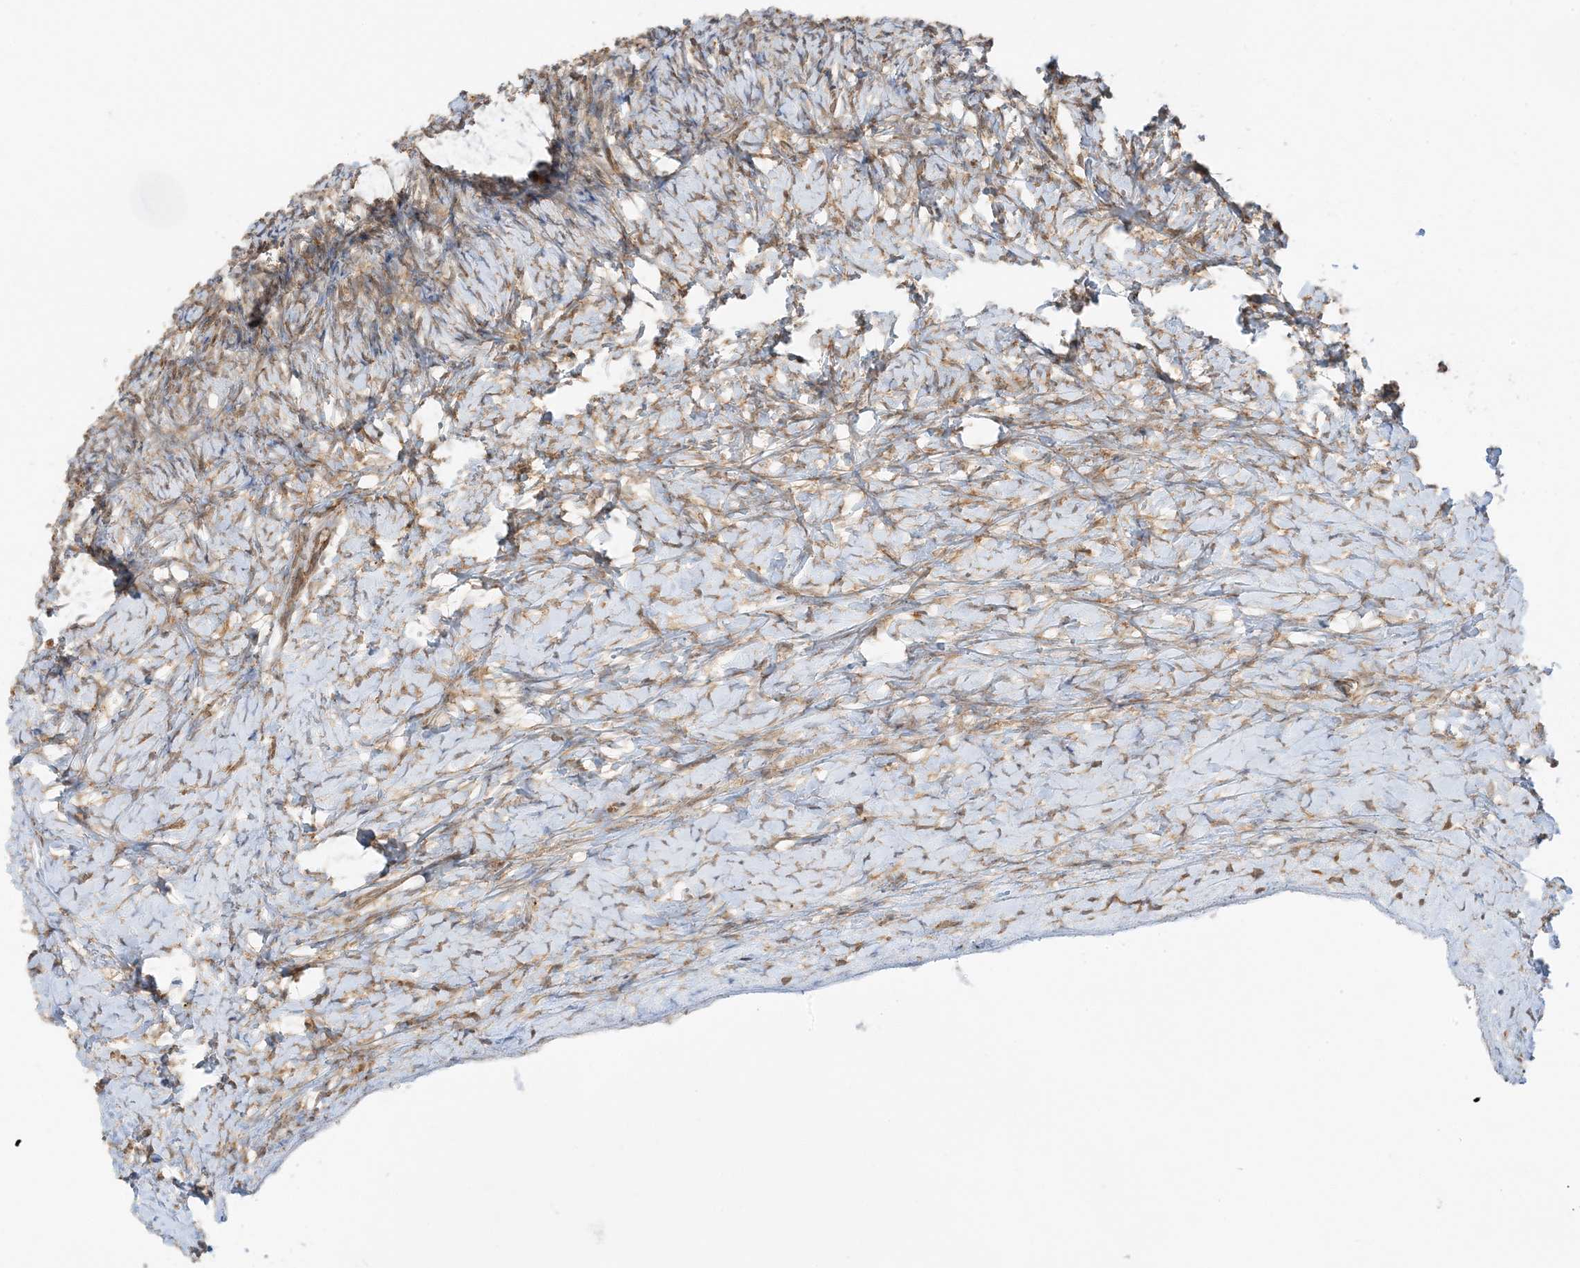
{"staining": {"intensity": "weak", "quantity": ">75%", "location": "cytoplasmic/membranous"}, "tissue": "ovary", "cell_type": "Ovarian stroma cells", "image_type": "normal", "snomed": [{"axis": "morphology", "description": "Normal tissue, NOS"}, {"axis": "morphology", "description": "Developmental malformation"}, {"axis": "topography", "description": "Ovary"}], "caption": "Immunohistochemistry (IHC) photomicrograph of normal ovary stained for a protein (brown), which exhibits low levels of weak cytoplasmic/membranous positivity in approximately >75% of ovarian stroma cells.", "gene": "UBAP2L", "patient": {"sex": "female", "age": 39}}